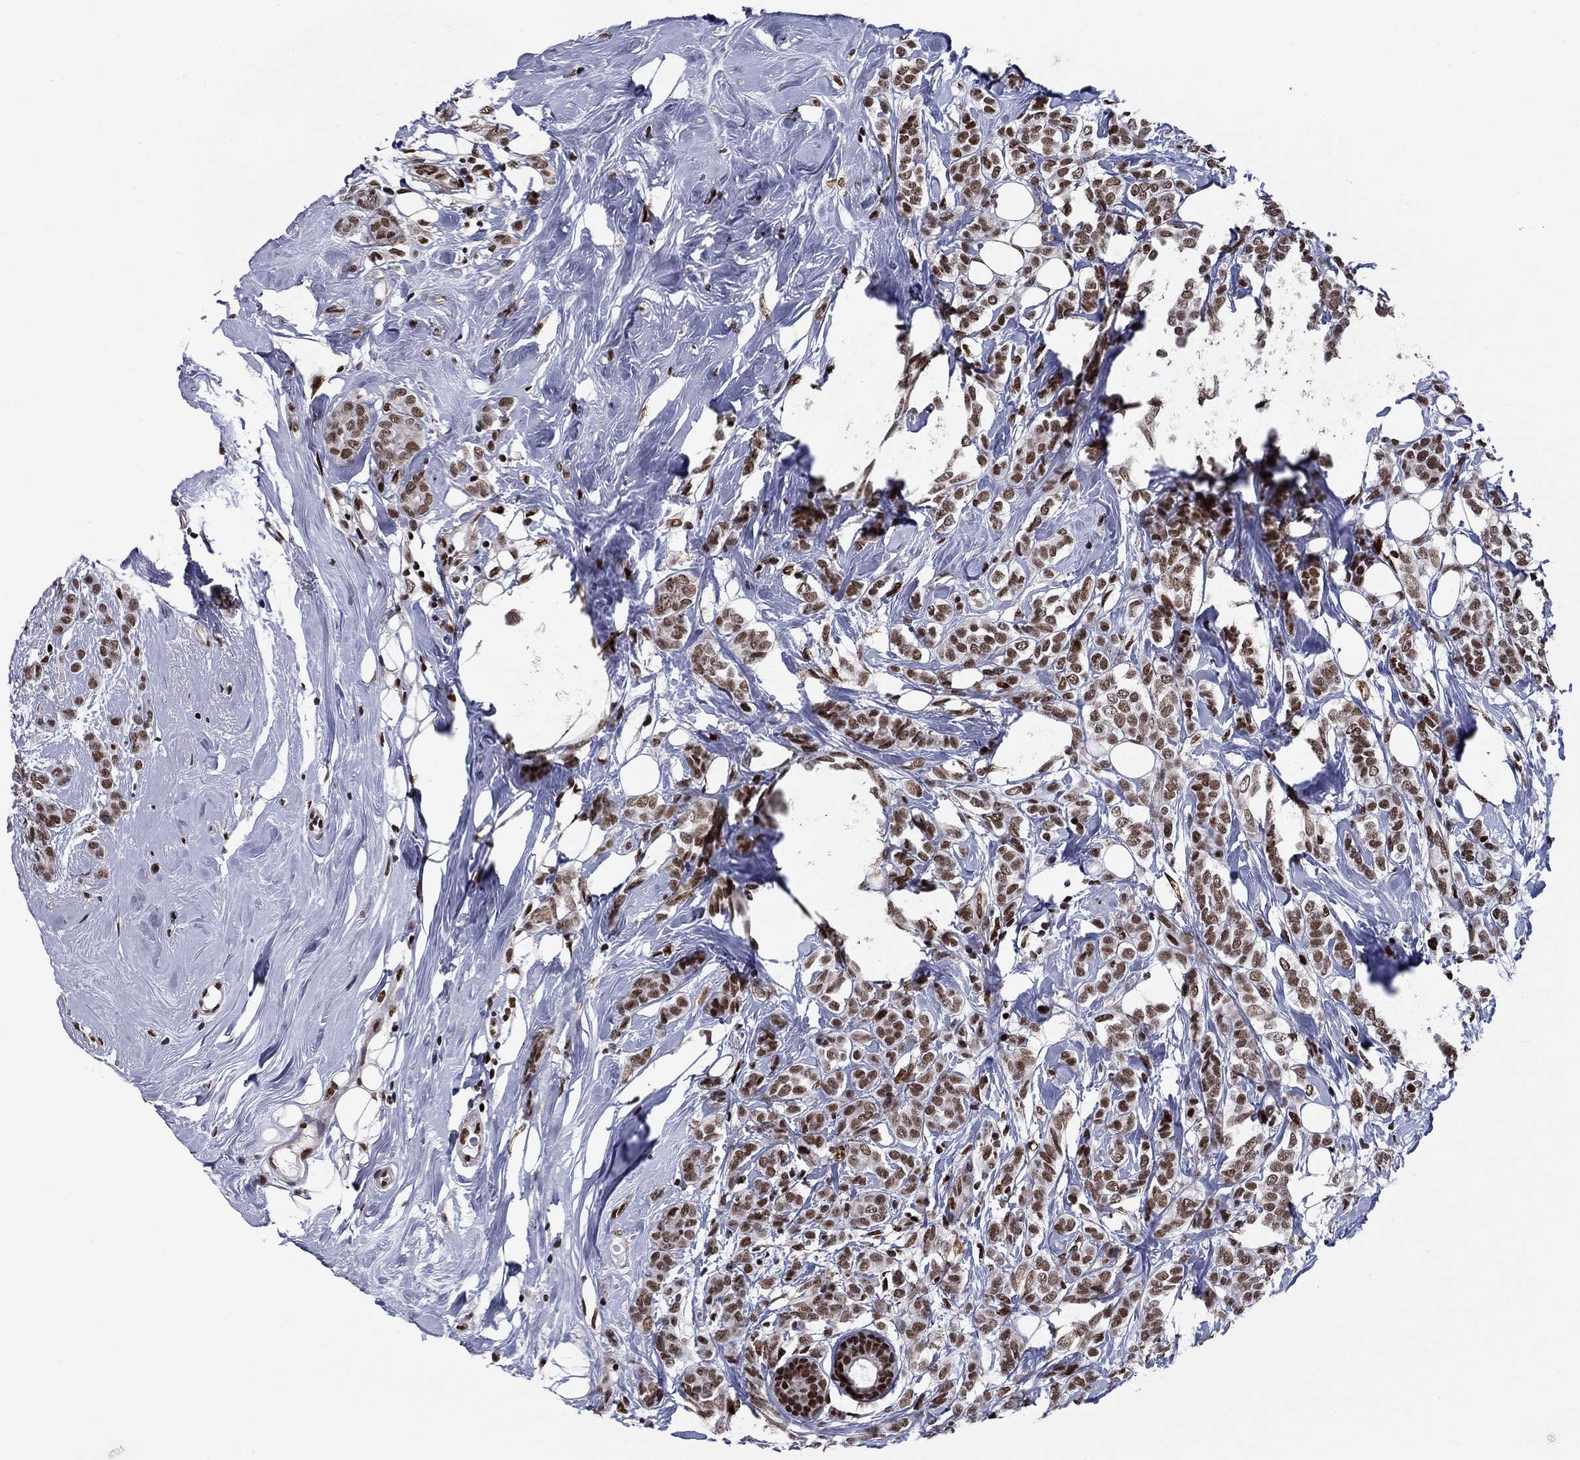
{"staining": {"intensity": "moderate", "quantity": ">75%", "location": "nuclear"}, "tissue": "breast cancer", "cell_type": "Tumor cells", "image_type": "cancer", "snomed": [{"axis": "morphology", "description": "Lobular carcinoma"}, {"axis": "topography", "description": "Breast"}], "caption": "Immunohistochemistry of breast cancer reveals medium levels of moderate nuclear staining in approximately >75% of tumor cells.", "gene": "RPRD1B", "patient": {"sex": "female", "age": 49}}